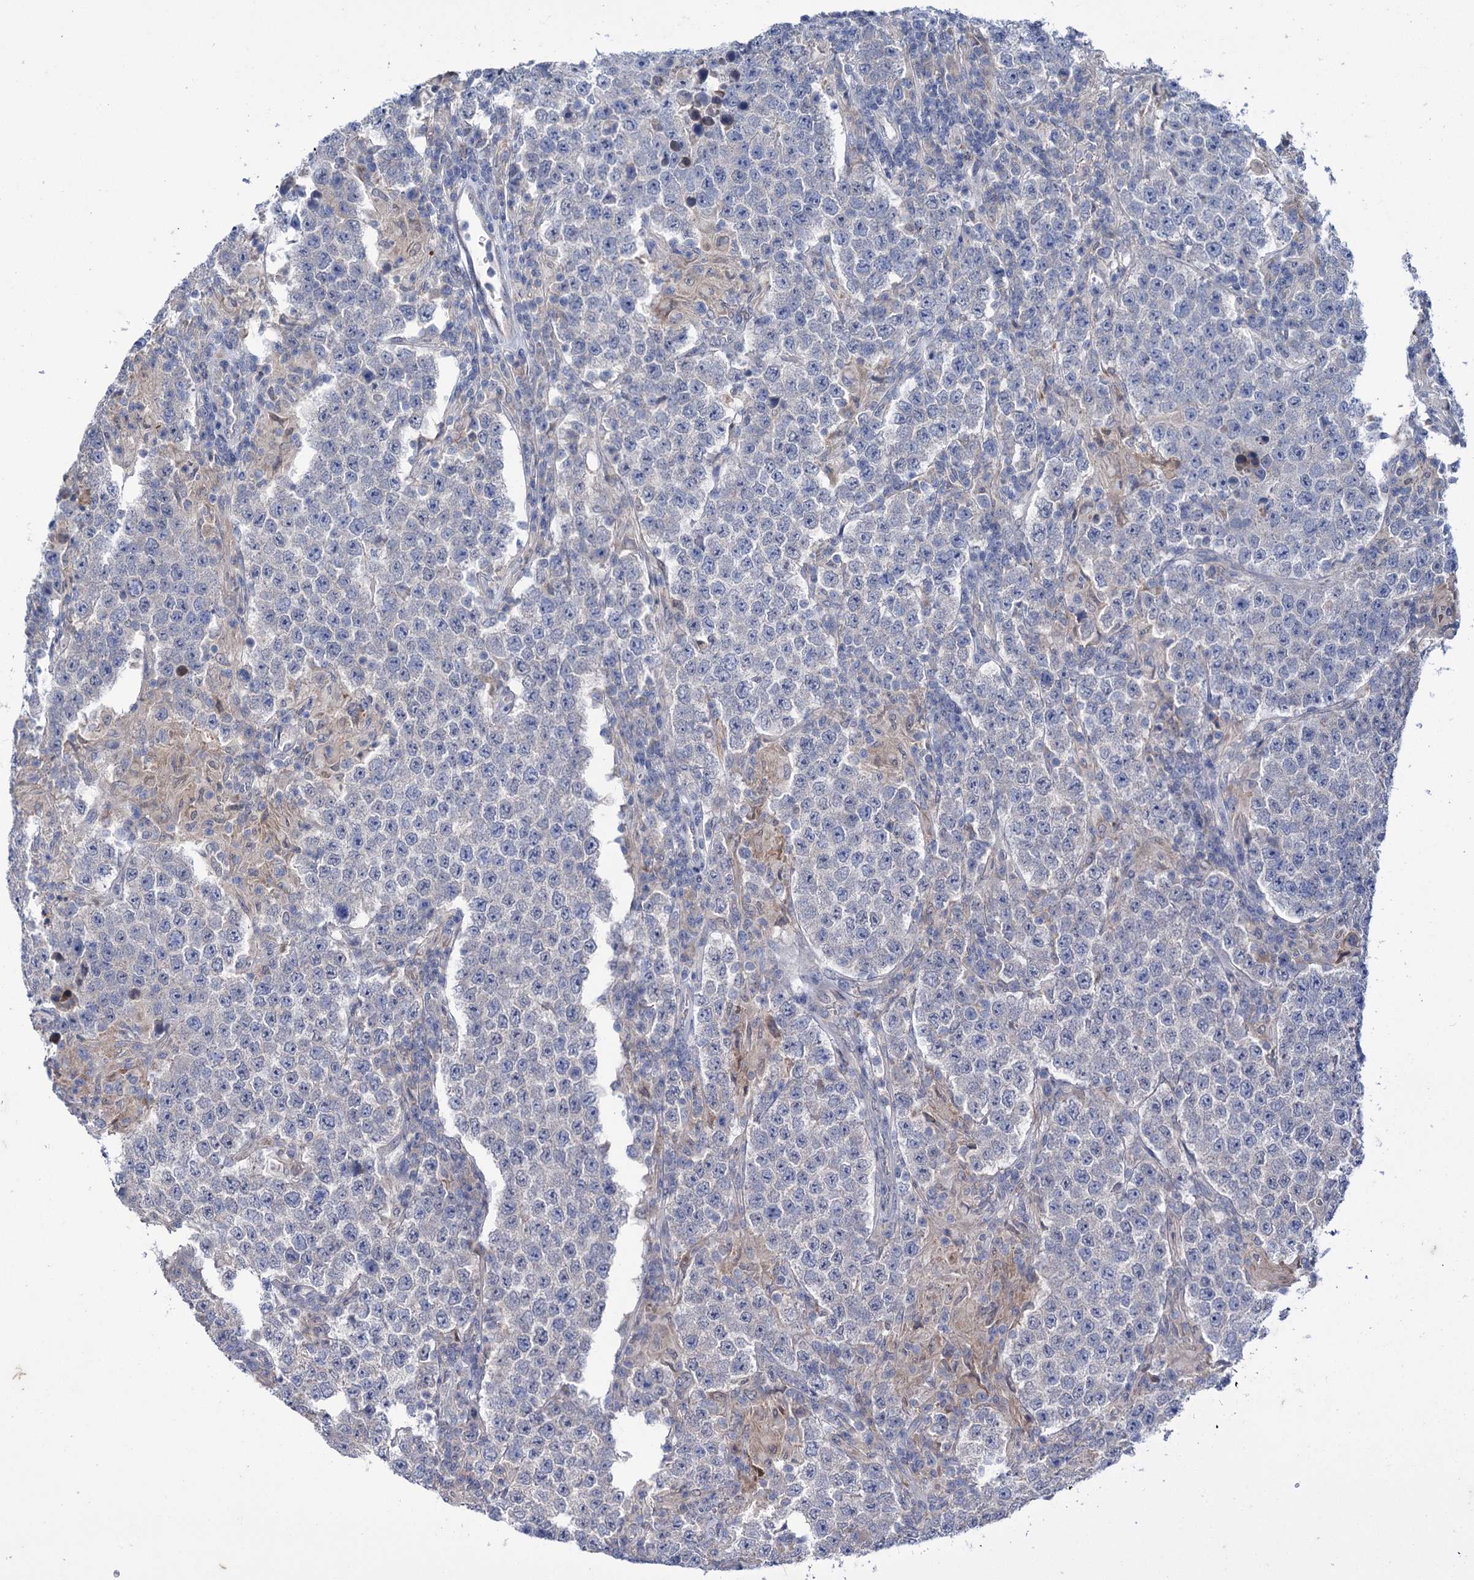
{"staining": {"intensity": "negative", "quantity": "none", "location": "none"}, "tissue": "testis cancer", "cell_type": "Tumor cells", "image_type": "cancer", "snomed": [{"axis": "morphology", "description": "Normal tissue, NOS"}, {"axis": "morphology", "description": "Urothelial carcinoma, High grade"}, {"axis": "morphology", "description": "Seminoma, NOS"}, {"axis": "morphology", "description": "Carcinoma, Embryonal, NOS"}, {"axis": "topography", "description": "Urinary bladder"}, {"axis": "topography", "description": "Testis"}], "caption": "Testis cancer (urothelial carcinoma (high-grade)) was stained to show a protein in brown. There is no significant staining in tumor cells. (Brightfield microscopy of DAB IHC at high magnification).", "gene": "MID1IP1", "patient": {"sex": "male", "age": 41}}